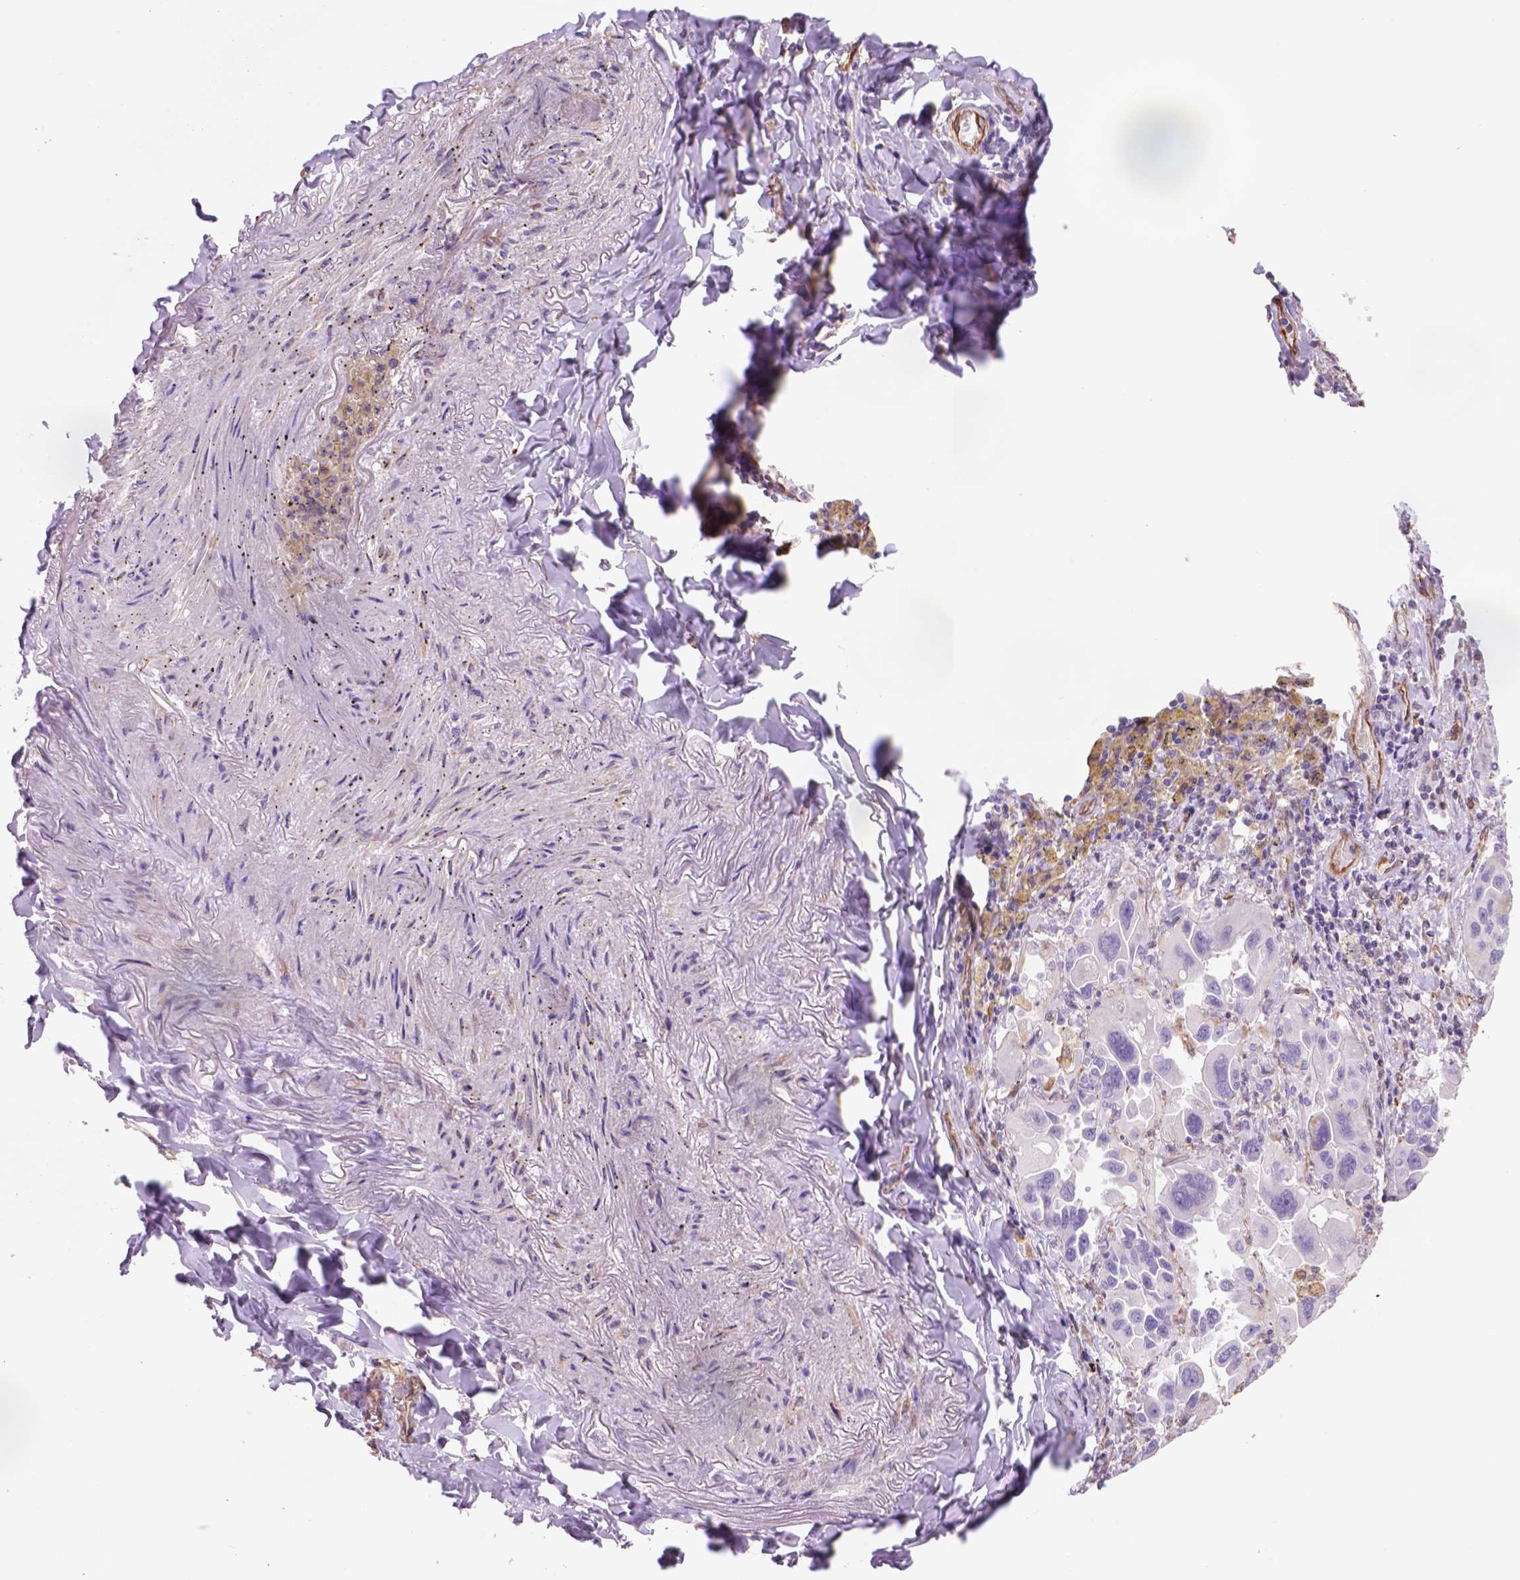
{"staining": {"intensity": "negative", "quantity": "none", "location": "none"}, "tissue": "lung cancer", "cell_type": "Tumor cells", "image_type": "cancer", "snomed": [{"axis": "morphology", "description": "Adenocarcinoma, NOS"}, {"axis": "topography", "description": "Lung"}], "caption": "Protein analysis of lung cancer displays no significant staining in tumor cells.", "gene": "ZZZ3", "patient": {"sex": "male", "age": 64}}